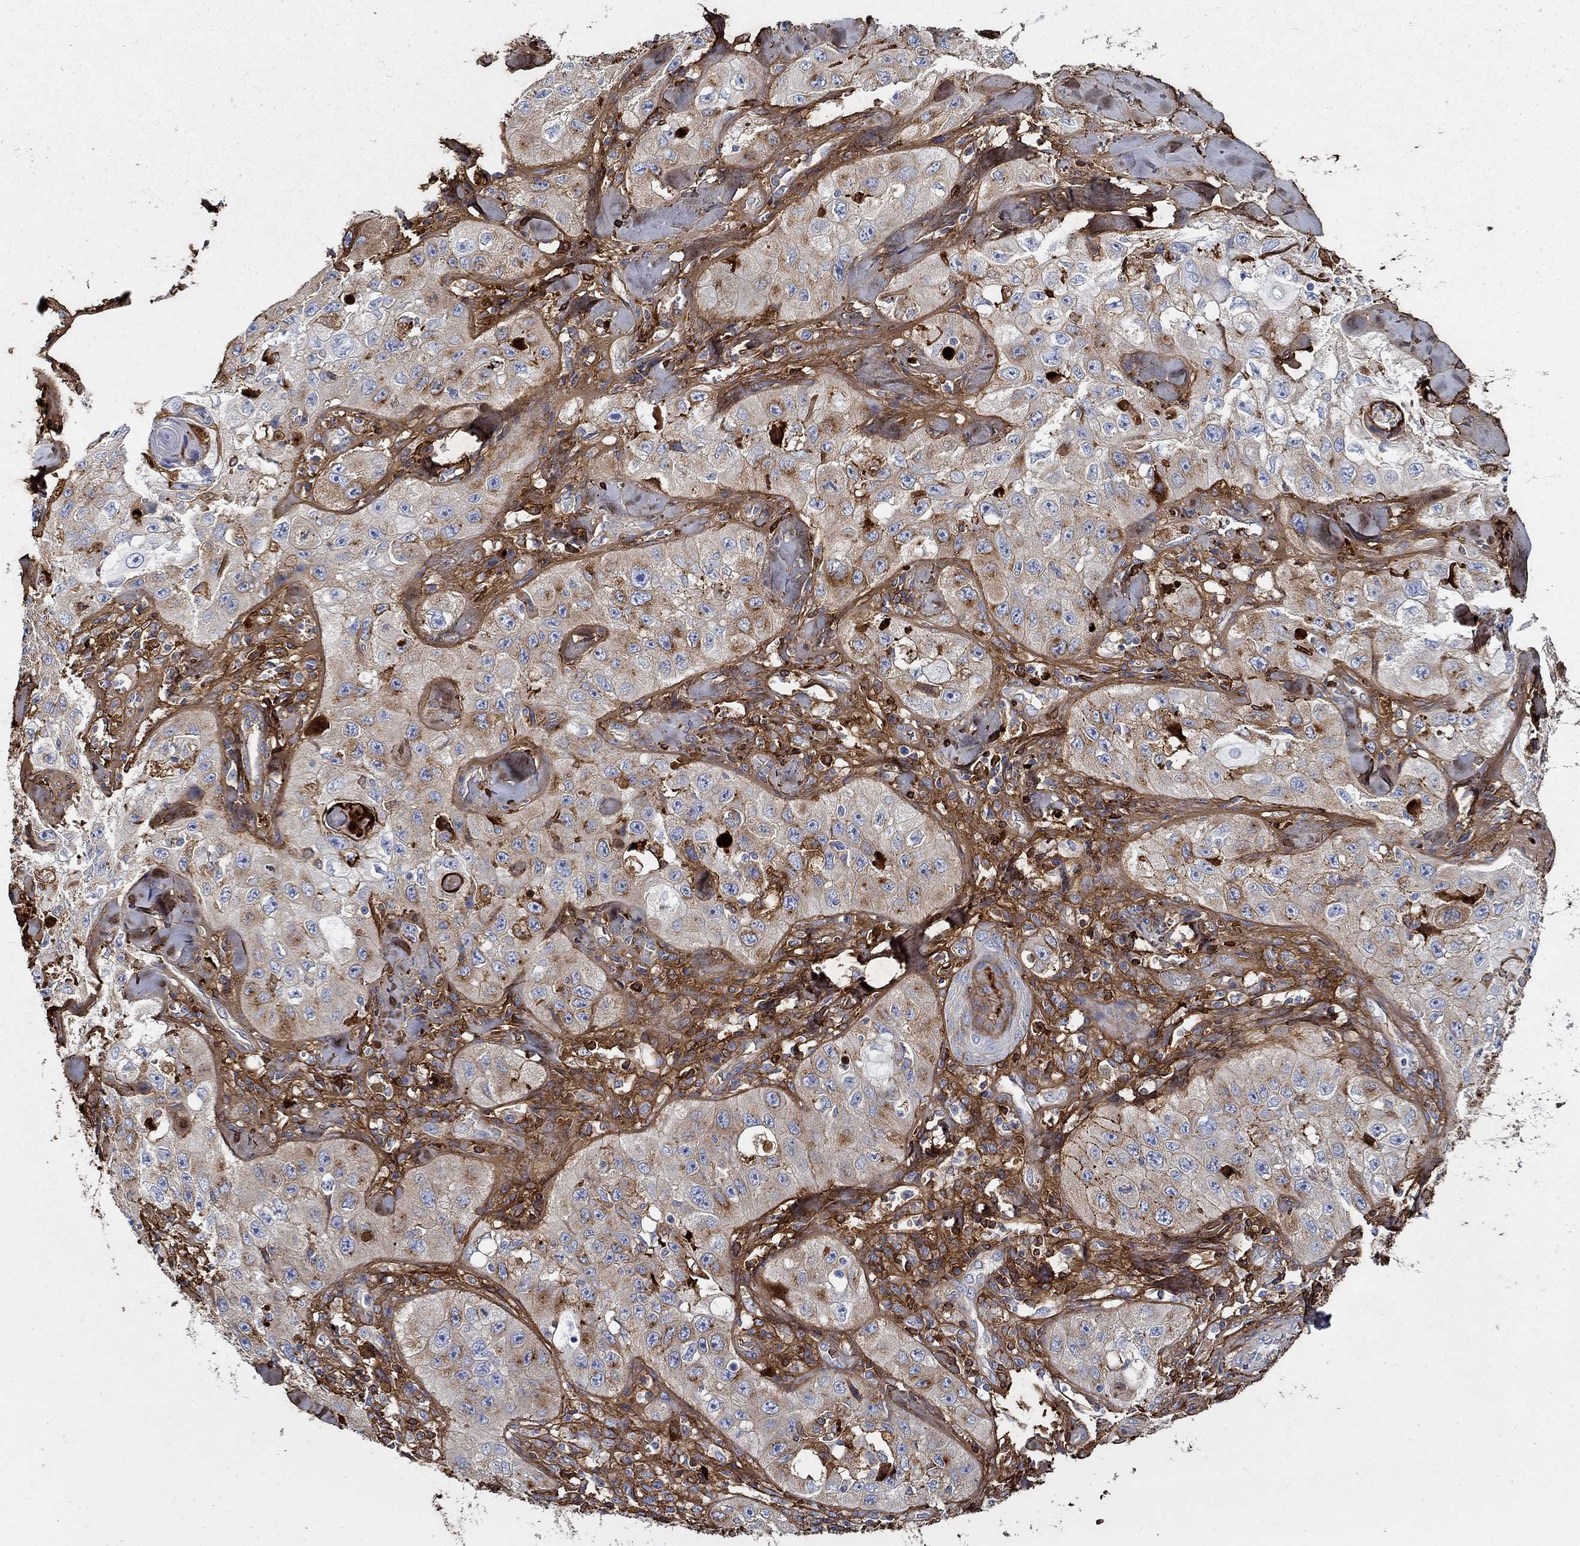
{"staining": {"intensity": "moderate", "quantity": "25%-75%", "location": "cytoplasmic/membranous"}, "tissue": "skin cancer", "cell_type": "Tumor cells", "image_type": "cancer", "snomed": [{"axis": "morphology", "description": "Squamous cell carcinoma, NOS"}, {"axis": "topography", "description": "Skin"}, {"axis": "topography", "description": "Subcutis"}], "caption": "Immunohistochemical staining of human squamous cell carcinoma (skin) reveals medium levels of moderate cytoplasmic/membranous protein positivity in about 25%-75% of tumor cells.", "gene": "TGFBI", "patient": {"sex": "male", "age": 73}}